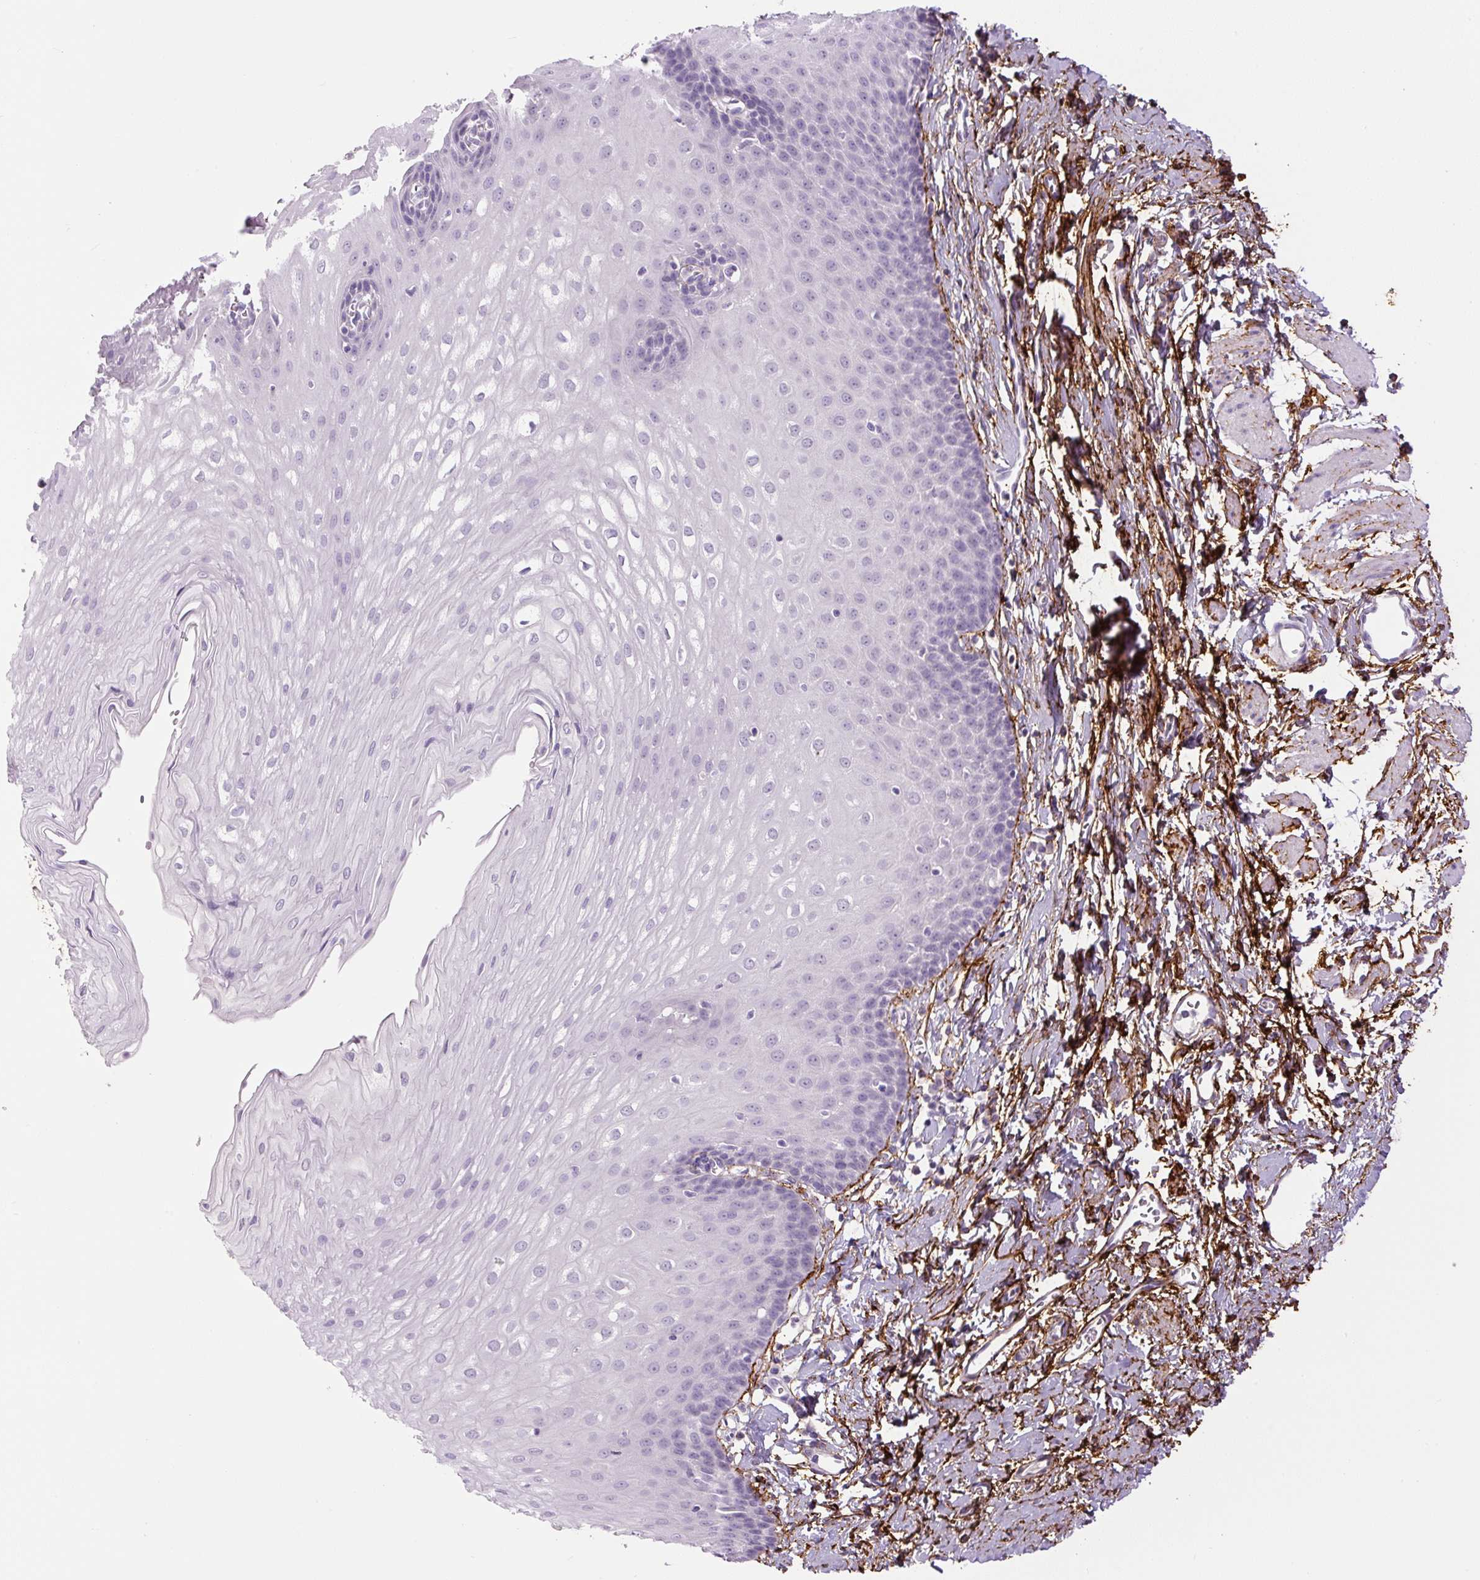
{"staining": {"intensity": "negative", "quantity": "none", "location": "none"}, "tissue": "esophagus", "cell_type": "Squamous epithelial cells", "image_type": "normal", "snomed": [{"axis": "morphology", "description": "Normal tissue, NOS"}, {"axis": "topography", "description": "Esophagus"}], "caption": "DAB immunohistochemical staining of normal human esophagus demonstrates no significant expression in squamous epithelial cells.", "gene": "FBN1", "patient": {"sex": "male", "age": 70}}